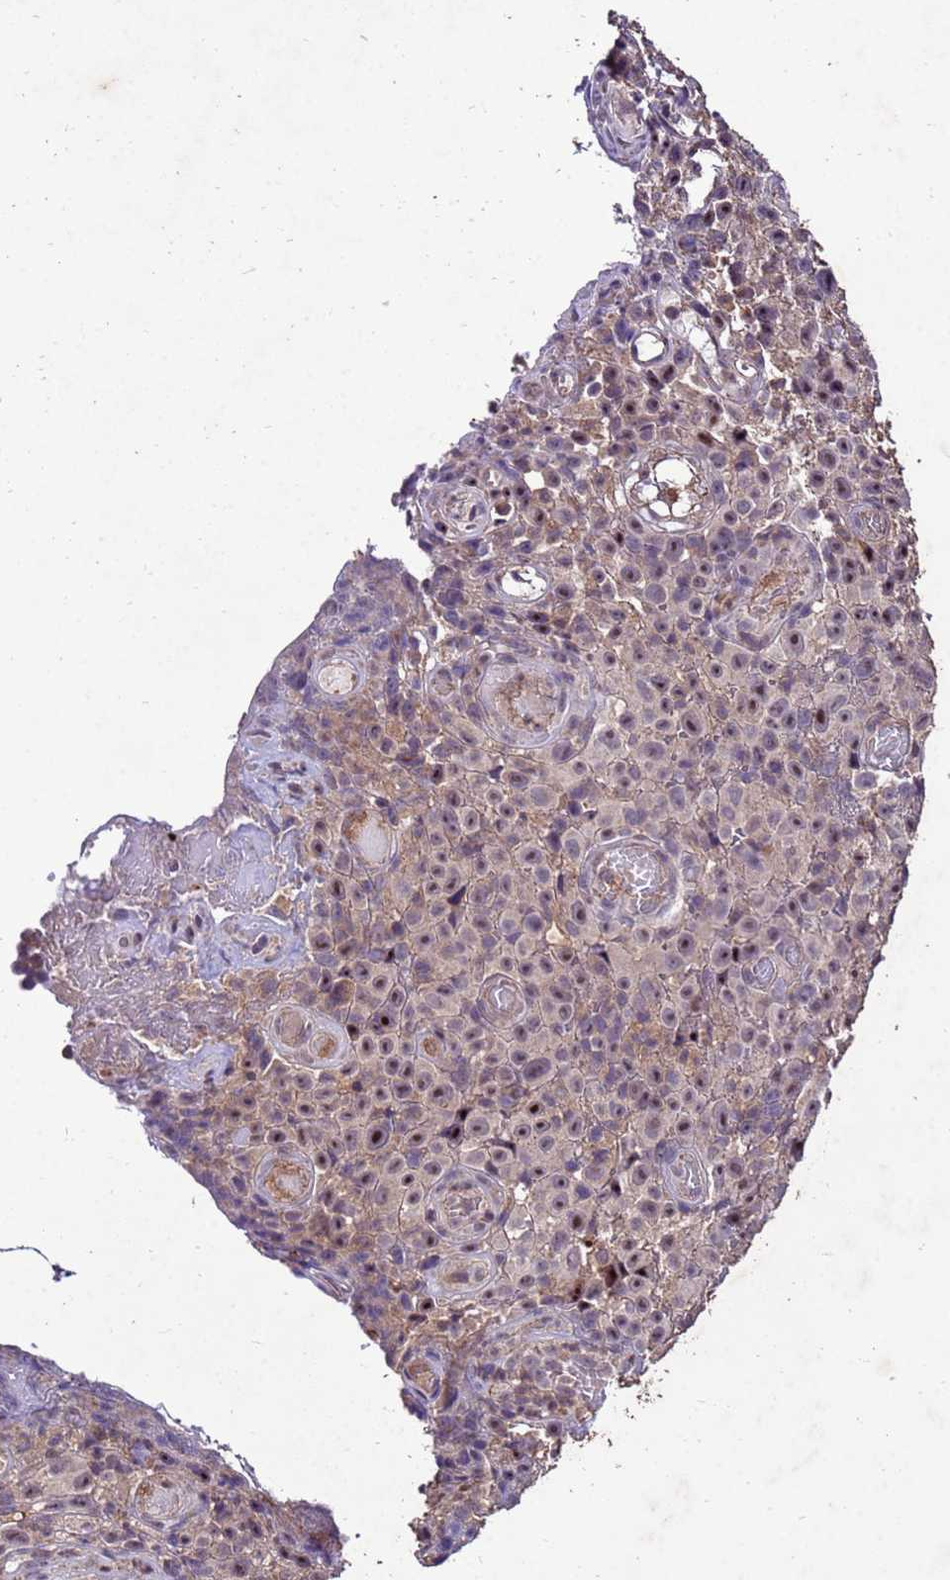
{"staining": {"intensity": "weak", "quantity": ">75%", "location": "cytoplasmic/membranous,nuclear"}, "tissue": "melanoma", "cell_type": "Tumor cells", "image_type": "cancer", "snomed": [{"axis": "morphology", "description": "Malignant melanoma, NOS"}, {"axis": "topography", "description": "Skin"}], "caption": "Immunohistochemistry staining of malignant melanoma, which reveals low levels of weak cytoplasmic/membranous and nuclear positivity in about >75% of tumor cells indicating weak cytoplasmic/membranous and nuclear protein expression. The staining was performed using DAB (brown) for protein detection and nuclei were counterstained in hematoxylin (blue).", "gene": "TOR4A", "patient": {"sex": "female", "age": 82}}